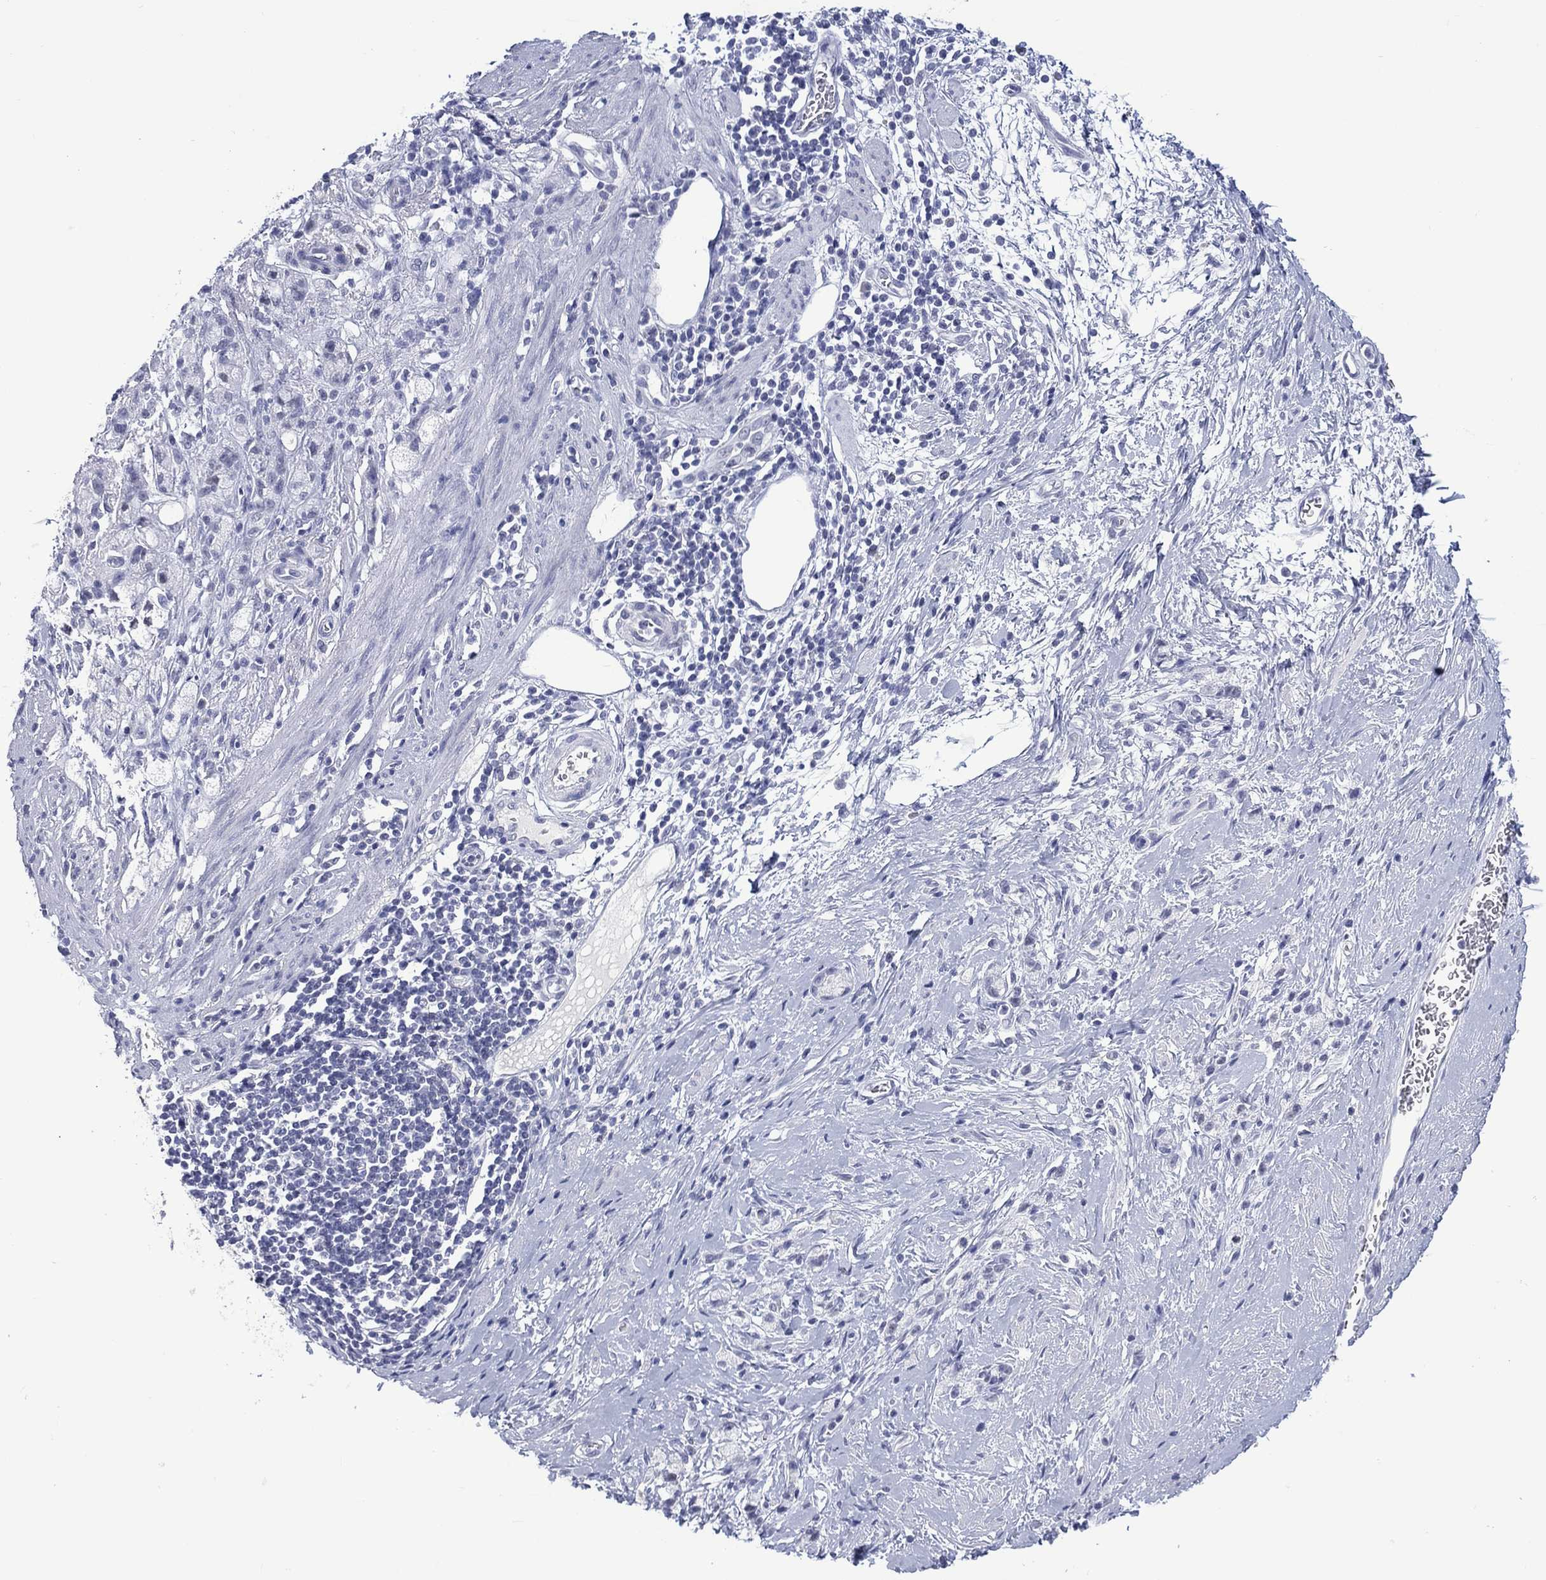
{"staining": {"intensity": "negative", "quantity": "none", "location": "none"}, "tissue": "stomach cancer", "cell_type": "Tumor cells", "image_type": "cancer", "snomed": [{"axis": "morphology", "description": "Adenocarcinoma, NOS"}, {"axis": "topography", "description": "Stomach"}], "caption": "Adenocarcinoma (stomach) was stained to show a protein in brown. There is no significant staining in tumor cells. The staining was performed using DAB to visualize the protein expression in brown, while the nuclei were stained in blue with hematoxylin (Magnification: 20x).", "gene": "UTF1", "patient": {"sex": "male", "age": 58}}